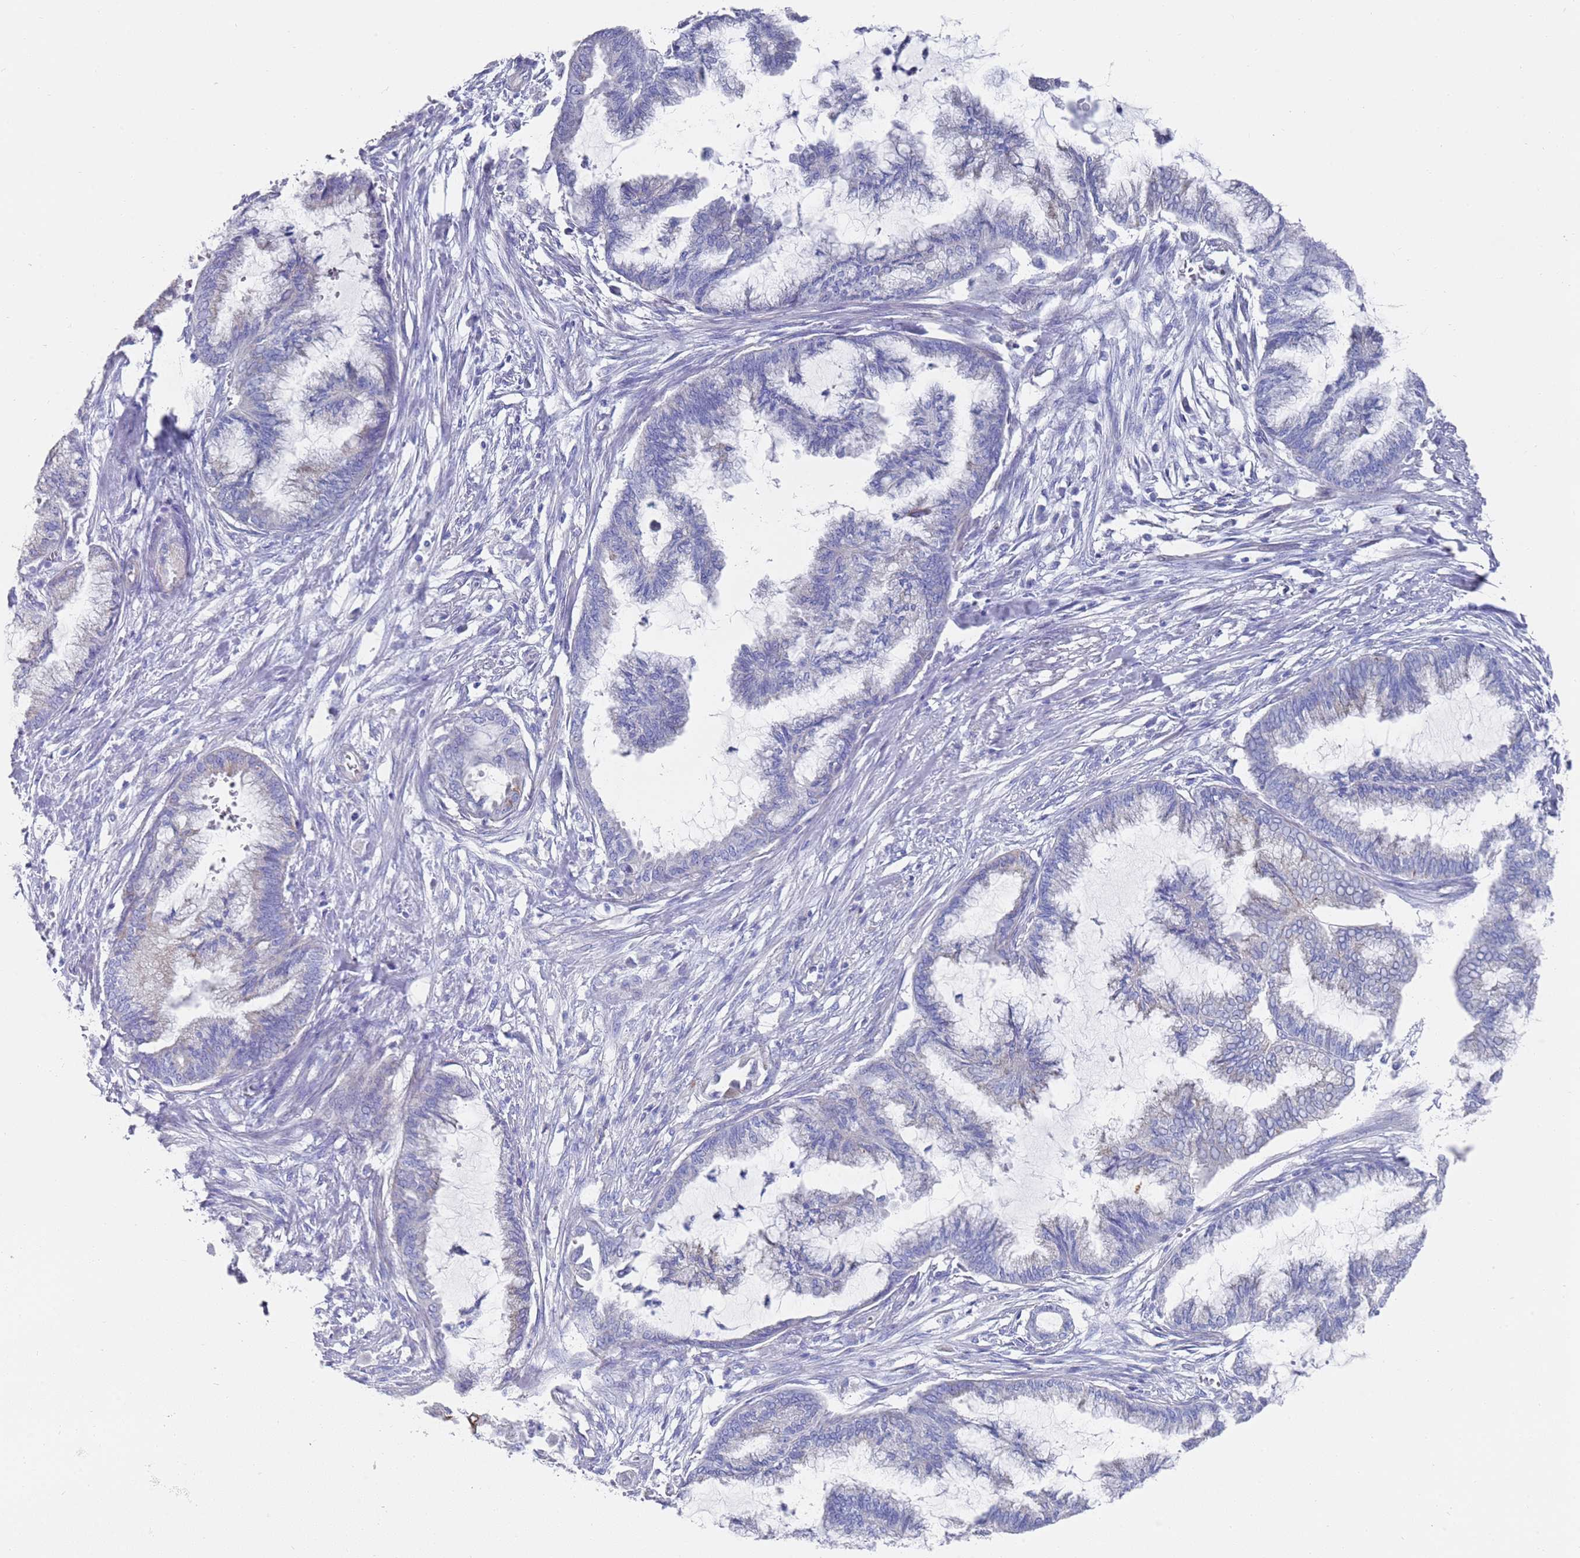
{"staining": {"intensity": "negative", "quantity": "none", "location": "none"}, "tissue": "endometrial cancer", "cell_type": "Tumor cells", "image_type": "cancer", "snomed": [{"axis": "morphology", "description": "Adenocarcinoma, NOS"}, {"axis": "topography", "description": "Endometrium"}], "caption": "This is an IHC micrograph of human adenocarcinoma (endometrial). There is no staining in tumor cells.", "gene": "SCAPER", "patient": {"sex": "female", "age": 86}}